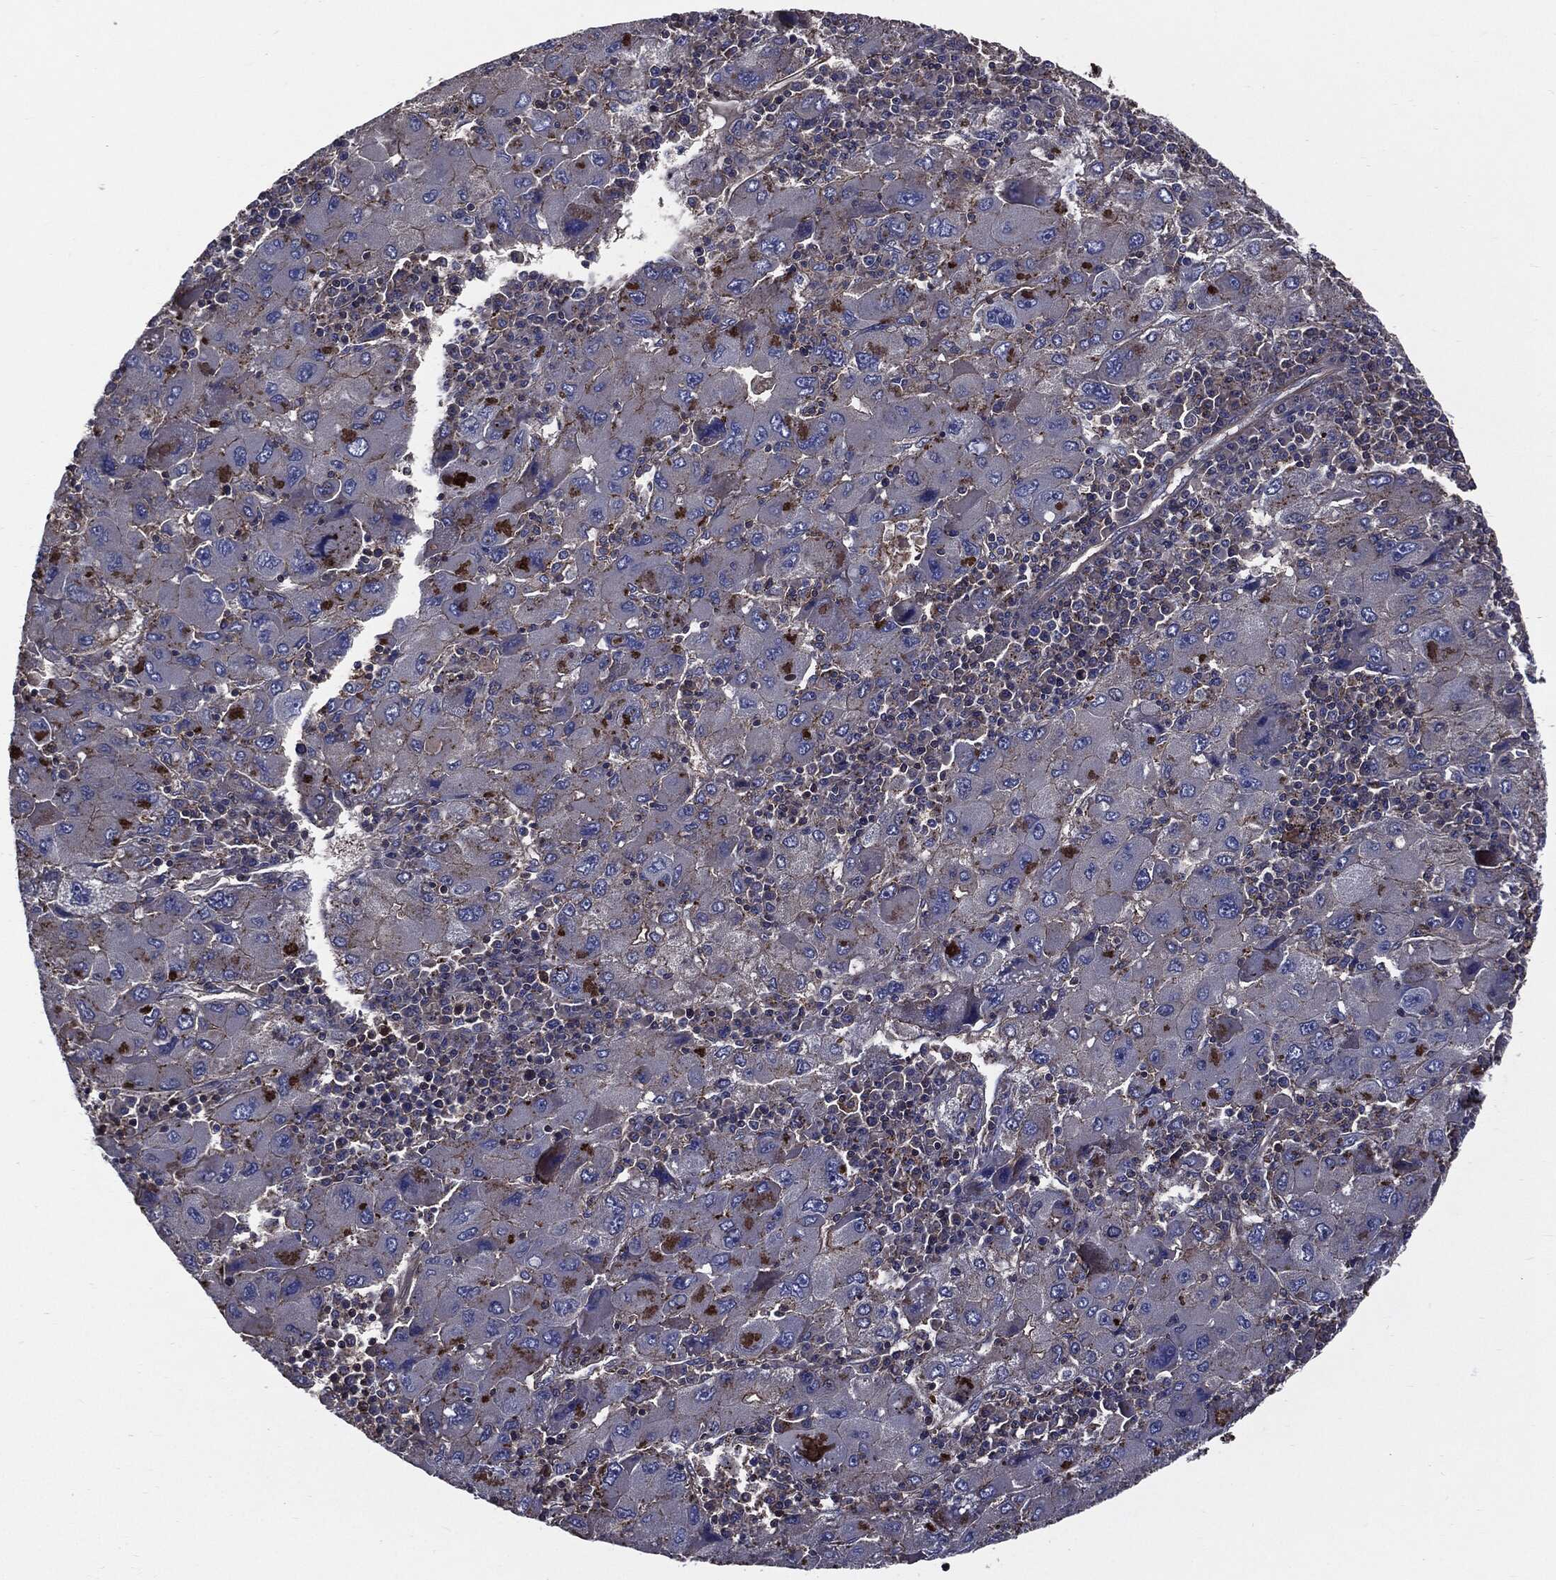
{"staining": {"intensity": "negative", "quantity": "none", "location": "none"}, "tissue": "liver cancer", "cell_type": "Tumor cells", "image_type": "cancer", "snomed": [{"axis": "morphology", "description": "Carcinoma, Hepatocellular, NOS"}, {"axis": "topography", "description": "Liver"}], "caption": "The immunohistochemistry histopathology image has no significant staining in tumor cells of hepatocellular carcinoma (liver) tissue.", "gene": "PDCD6IP", "patient": {"sex": "male", "age": 75}}